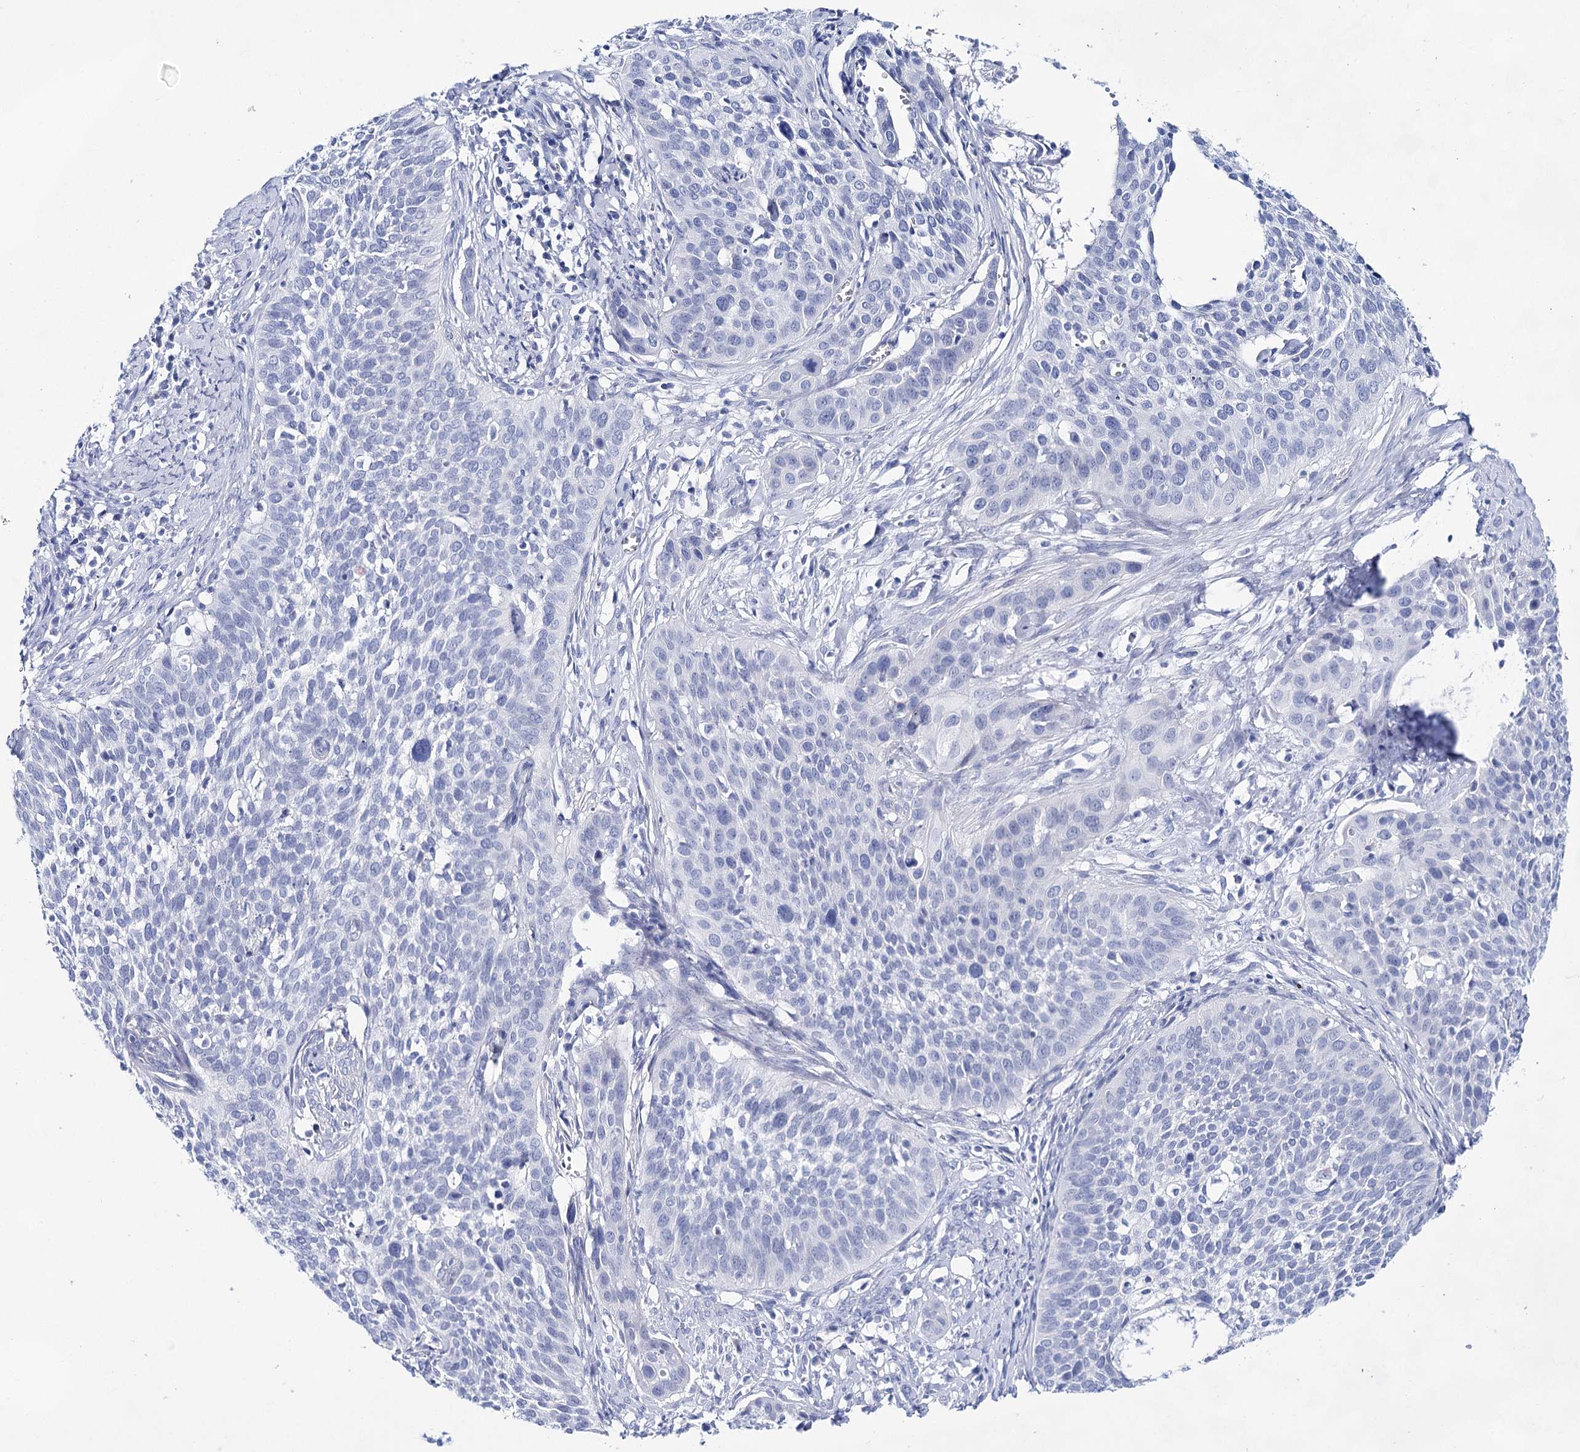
{"staining": {"intensity": "negative", "quantity": "none", "location": "none"}, "tissue": "cervical cancer", "cell_type": "Tumor cells", "image_type": "cancer", "snomed": [{"axis": "morphology", "description": "Squamous cell carcinoma, NOS"}, {"axis": "topography", "description": "Cervix"}], "caption": "IHC image of human cervical squamous cell carcinoma stained for a protein (brown), which shows no staining in tumor cells.", "gene": "LALBA", "patient": {"sex": "female", "age": 34}}